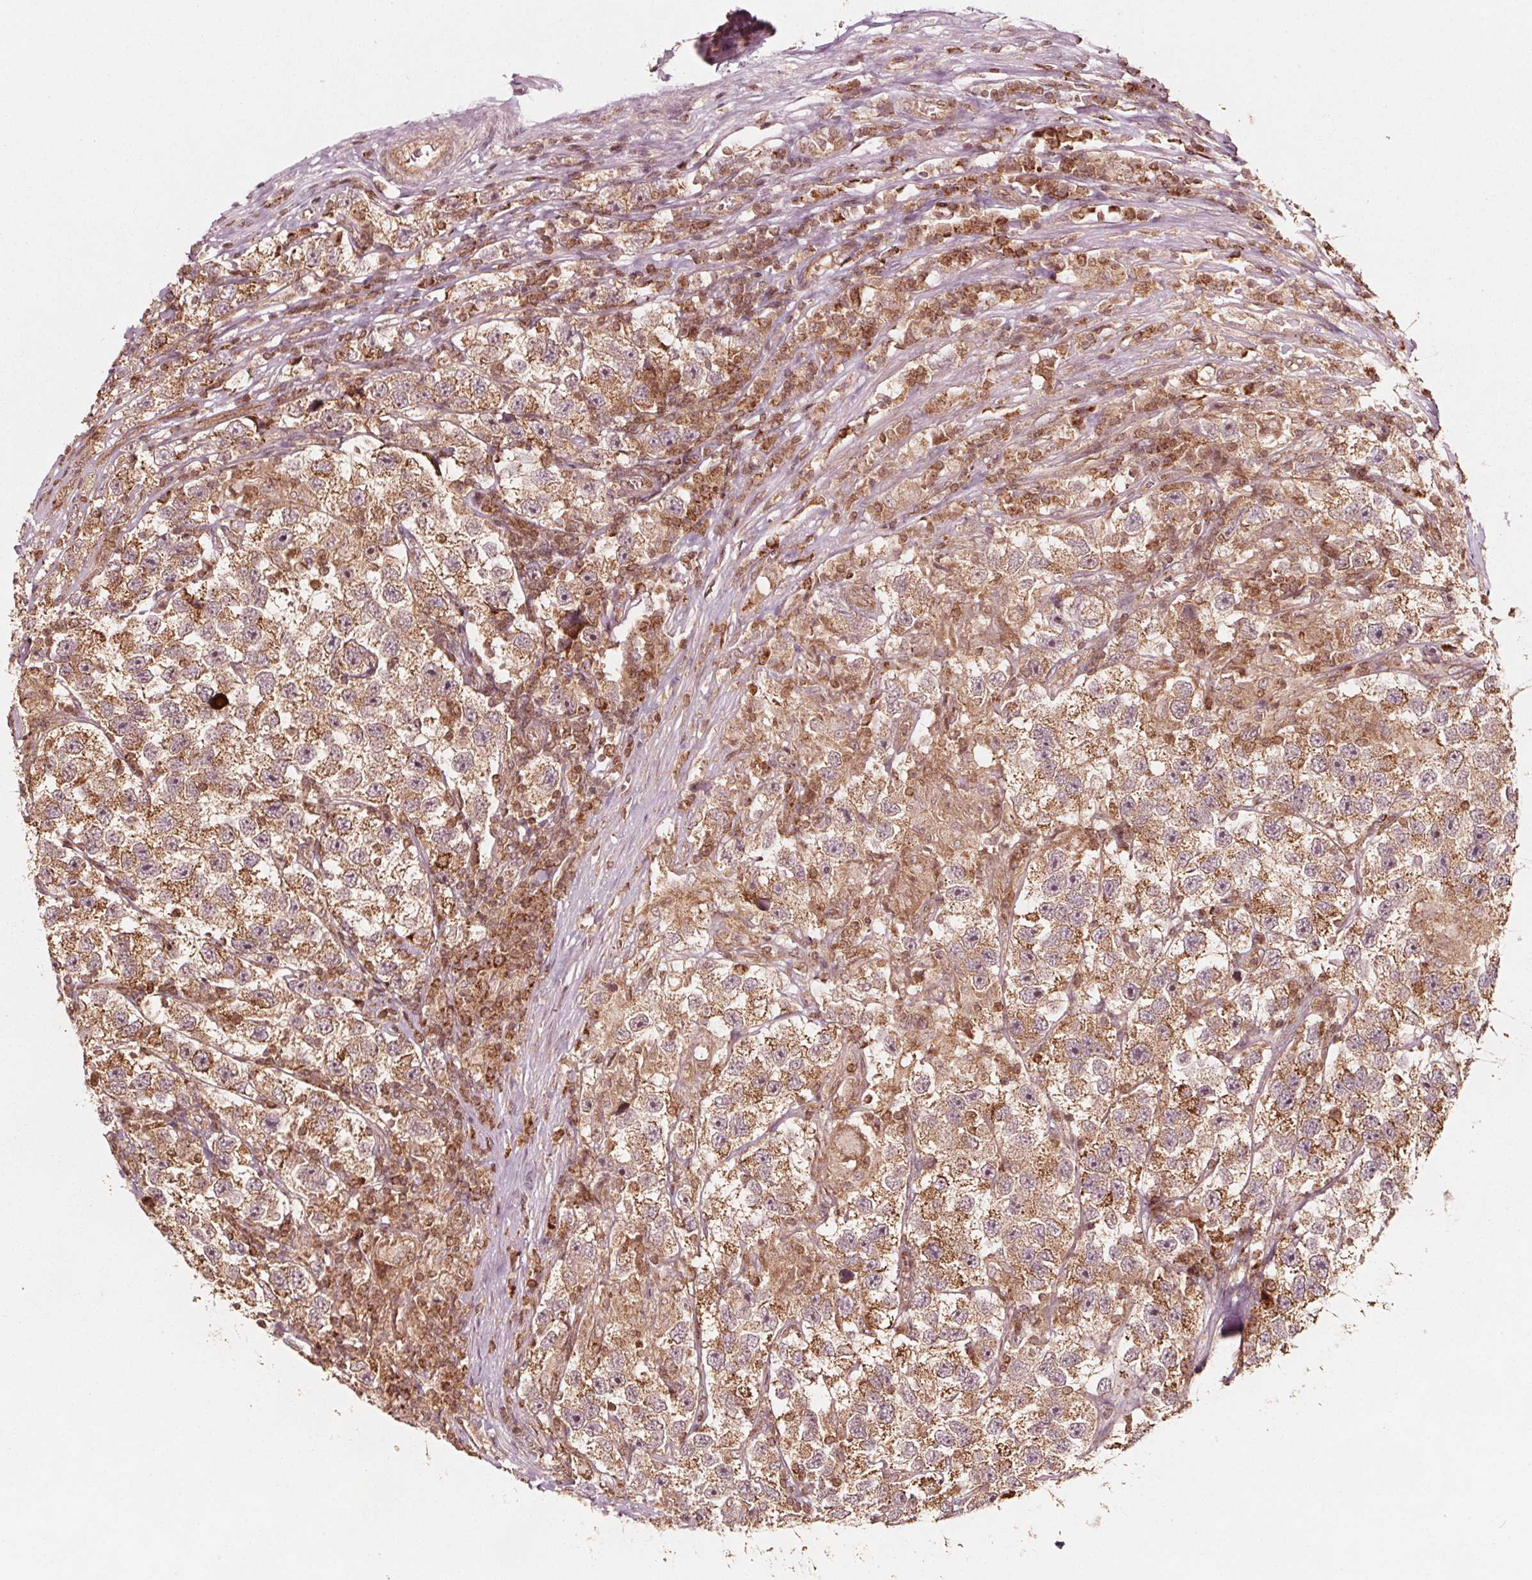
{"staining": {"intensity": "moderate", "quantity": ">75%", "location": "cytoplasmic/membranous"}, "tissue": "testis cancer", "cell_type": "Tumor cells", "image_type": "cancer", "snomed": [{"axis": "morphology", "description": "Seminoma, NOS"}, {"axis": "topography", "description": "Testis"}], "caption": "Immunohistochemistry (IHC) (DAB (3,3'-diaminobenzidine)) staining of seminoma (testis) demonstrates moderate cytoplasmic/membranous protein expression in about >75% of tumor cells. Using DAB (3,3'-diaminobenzidine) (brown) and hematoxylin (blue) stains, captured at high magnification using brightfield microscopy.", "gene": "AIP", "patient": {"sex": "male", "age": 26}}